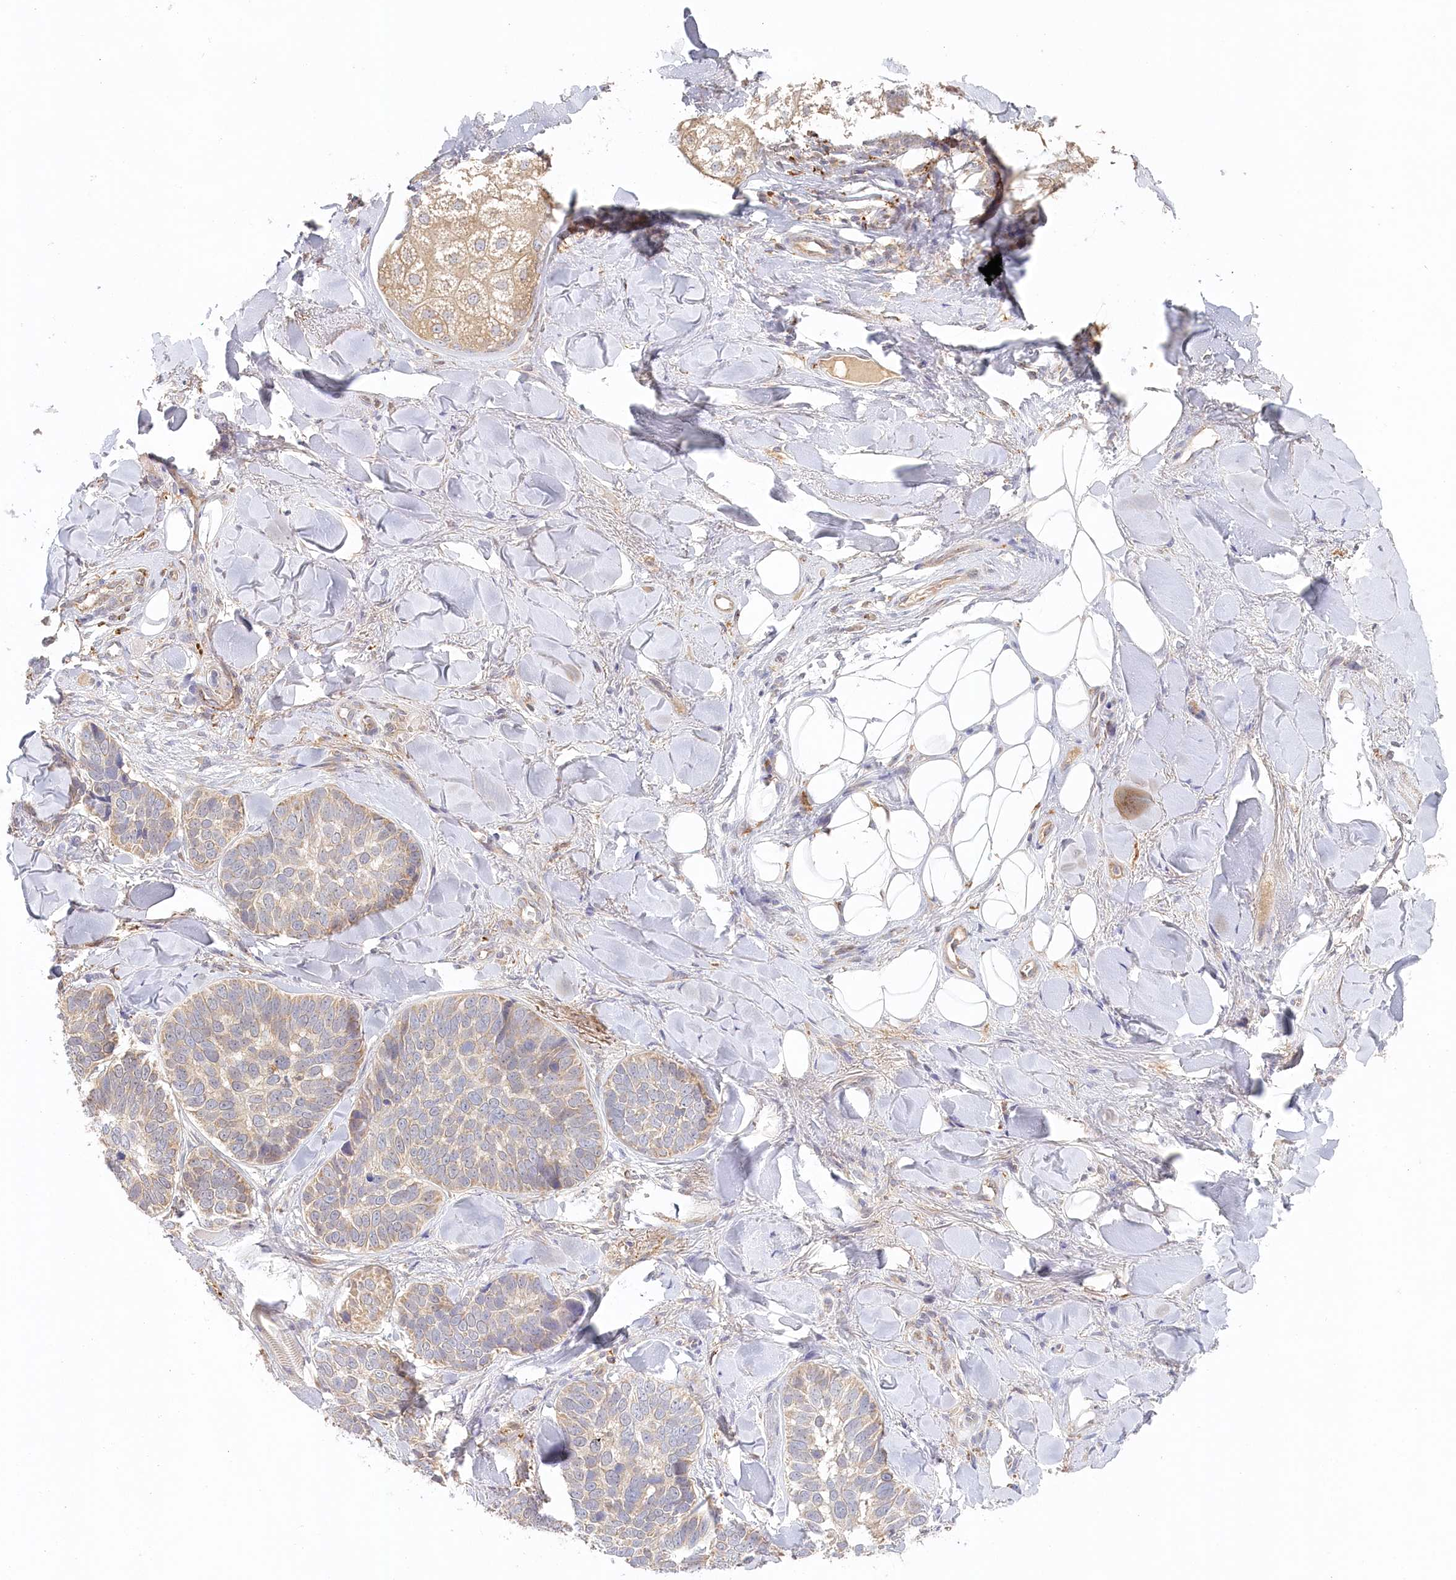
{"staining": {"intensity": "weak", "quantity": "<25%", "location": "cytoplasmic/membranous"}, "tissue": "skin cancer", "cell_type": "Tumor cells", "image_type": "cancer", "snomed": [{"axis": "morphology", "description": "Basal cell carcinoma"}, {"axis": "topography", "description": "Skin"}], "caption": "Skin cancer (basal cell carcinoma) was stained to show a protein in brown. There is no significant expression in tumor cells.", "gene": "VSIG1", "patient": {"sex": "male", "age": 62}}